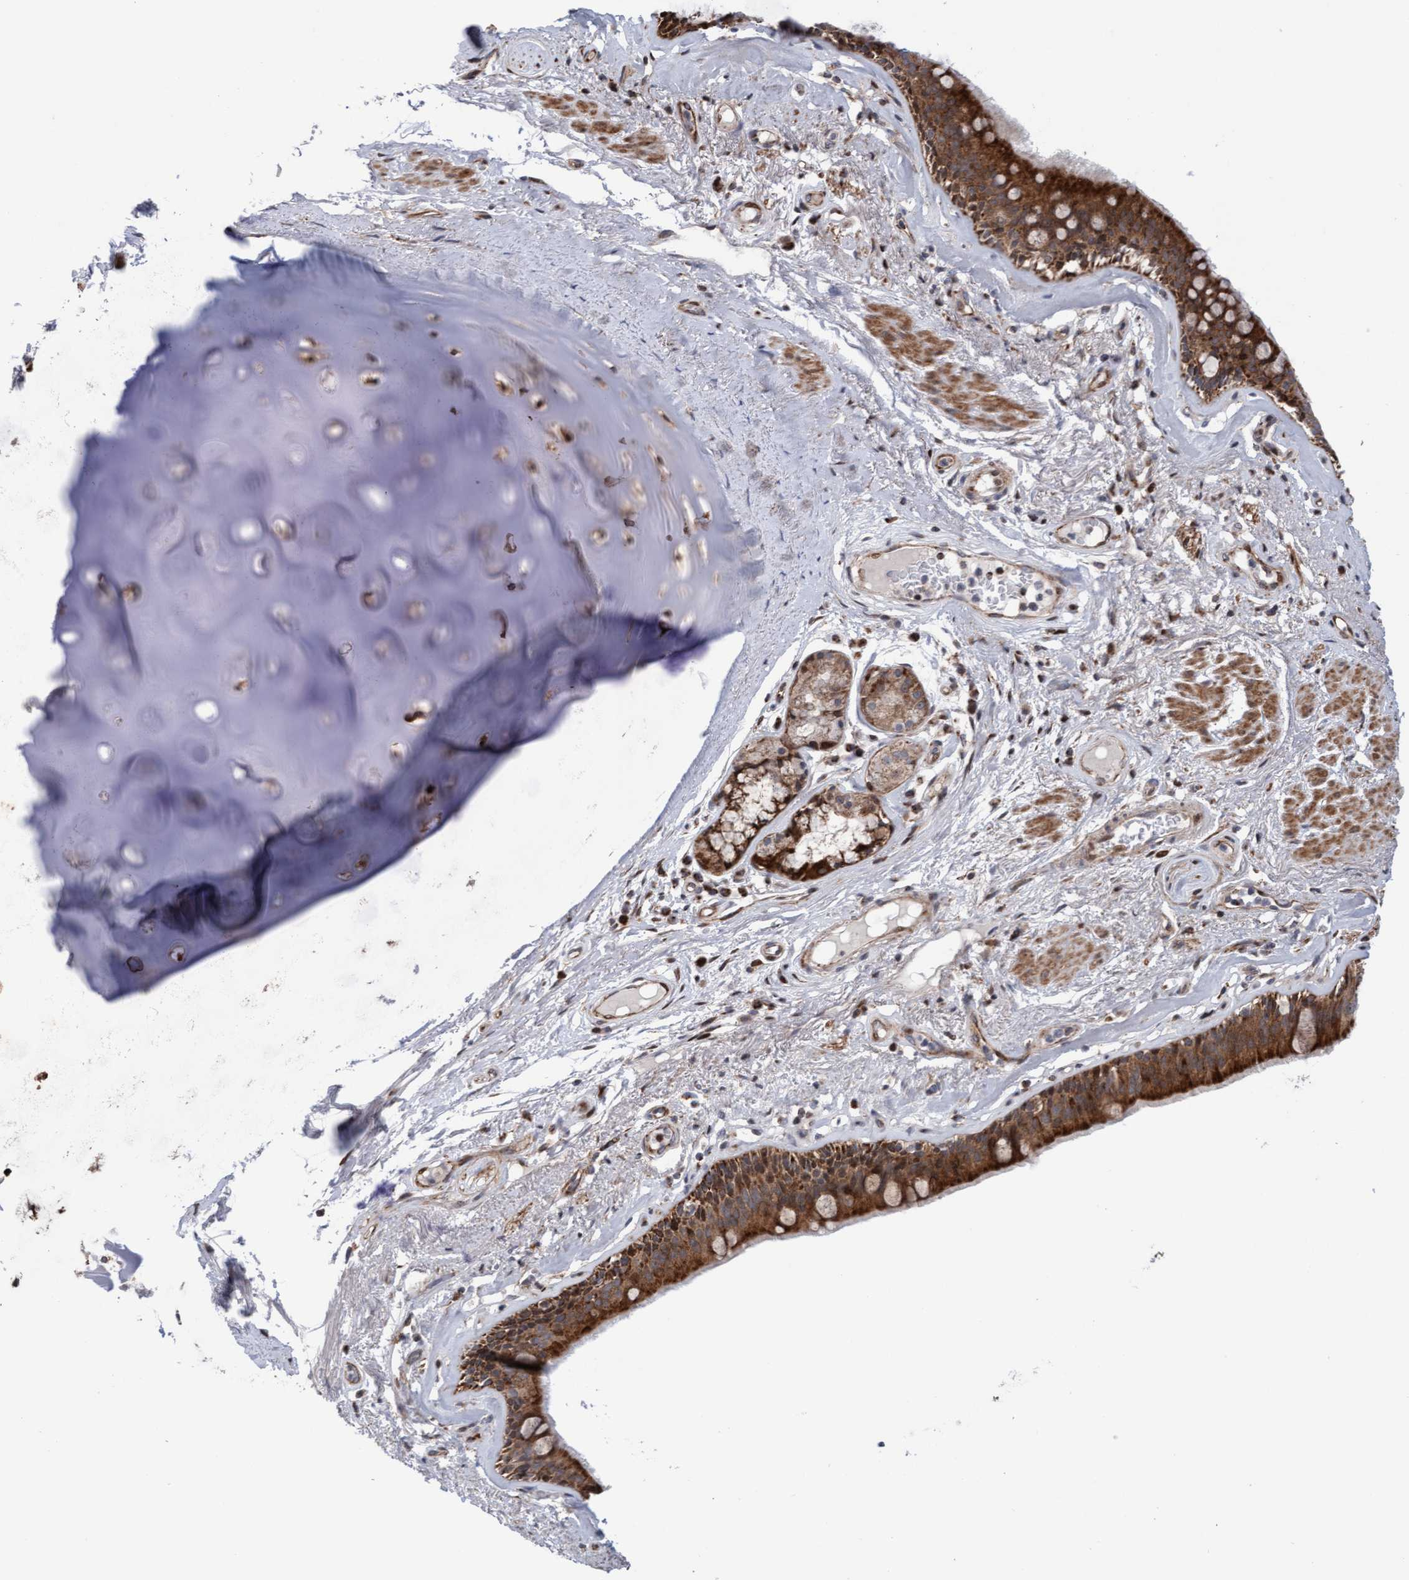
{"staining": {"intensity": "strong", "quantity": ">75%", "location": "cytoplasmic/membranous"}, "tissue": "bronchus", "cell_type": "Respiratory epithelial cells", "image_type": "normal", "snomed": [{"axis": "morphology", "description": "Normal tissue, NOS"}, {"axis": "topography", "description": "Cartilage tissue"}], "caption": "A brown stain labels strong cytoplasmic/membranous positivity of a protein in respiratory epithelial cells of benign human bronchus.", "gene": "PECR", "patient": {"sex": "female", "age": 63}}